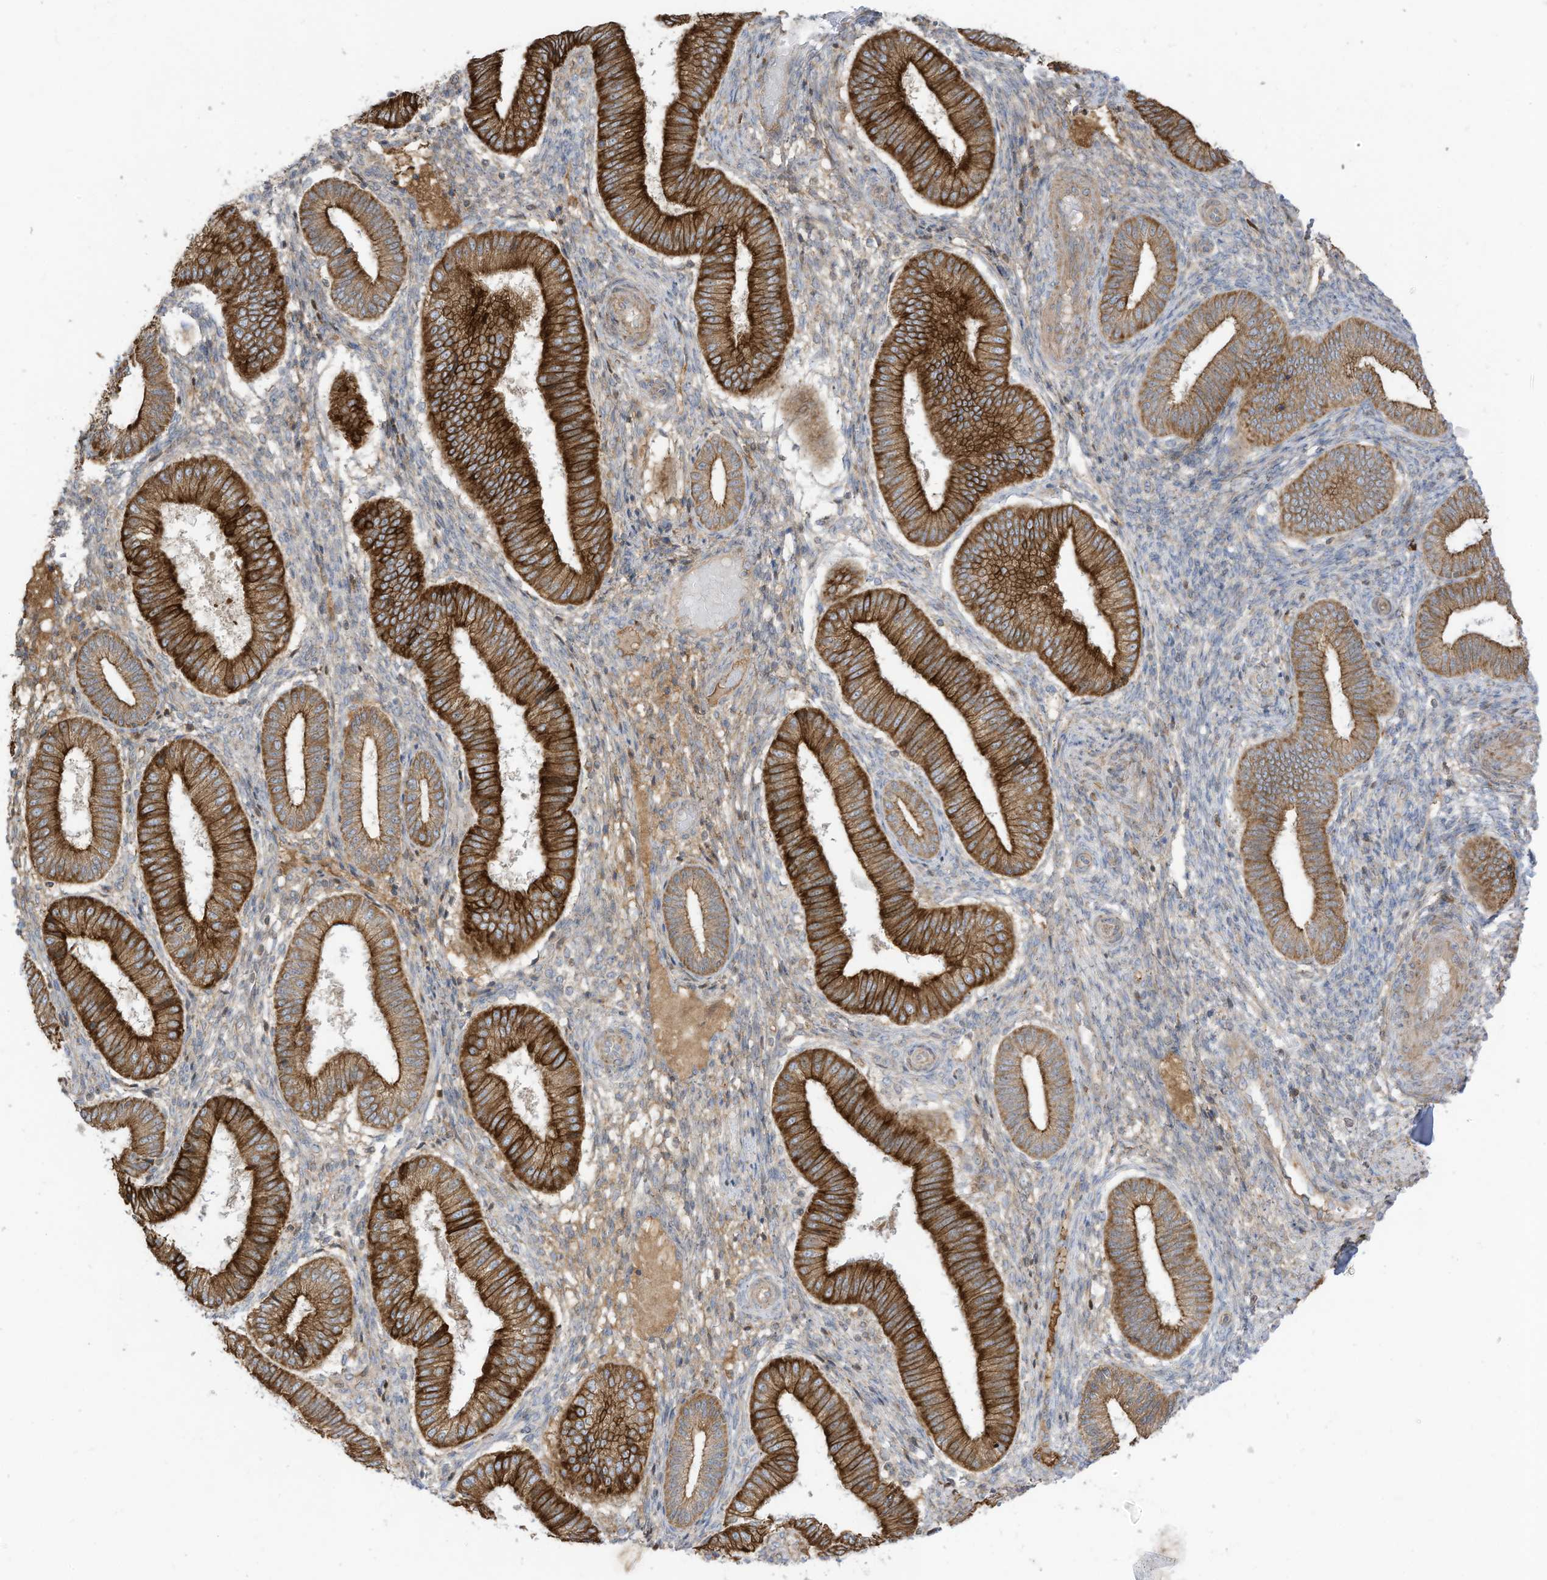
{"staining": {"intensity": "weak", "quantity": "25%-75%", "location": "cytoplasmic/membranous"}, "tissue": "endometrium", "cell_type": "Cells in endometrial stroma", "image_type": "normal", "snomed": [{"axis": "morphology", "description": "Normal tissue, NOS"}, {"axis": "topography", "description": "Endometrium"}], "caption": "Protein analysis of unremarkable endometrium reveals weak cytoplasmic/membranous expression in approximately 25%-75% of cells in endometrial stroma. Ihc stains the protein in brown and the nuclei are stained blue.", "gene": "CGAS", "patient": {"sex": "female", "age": 39}}